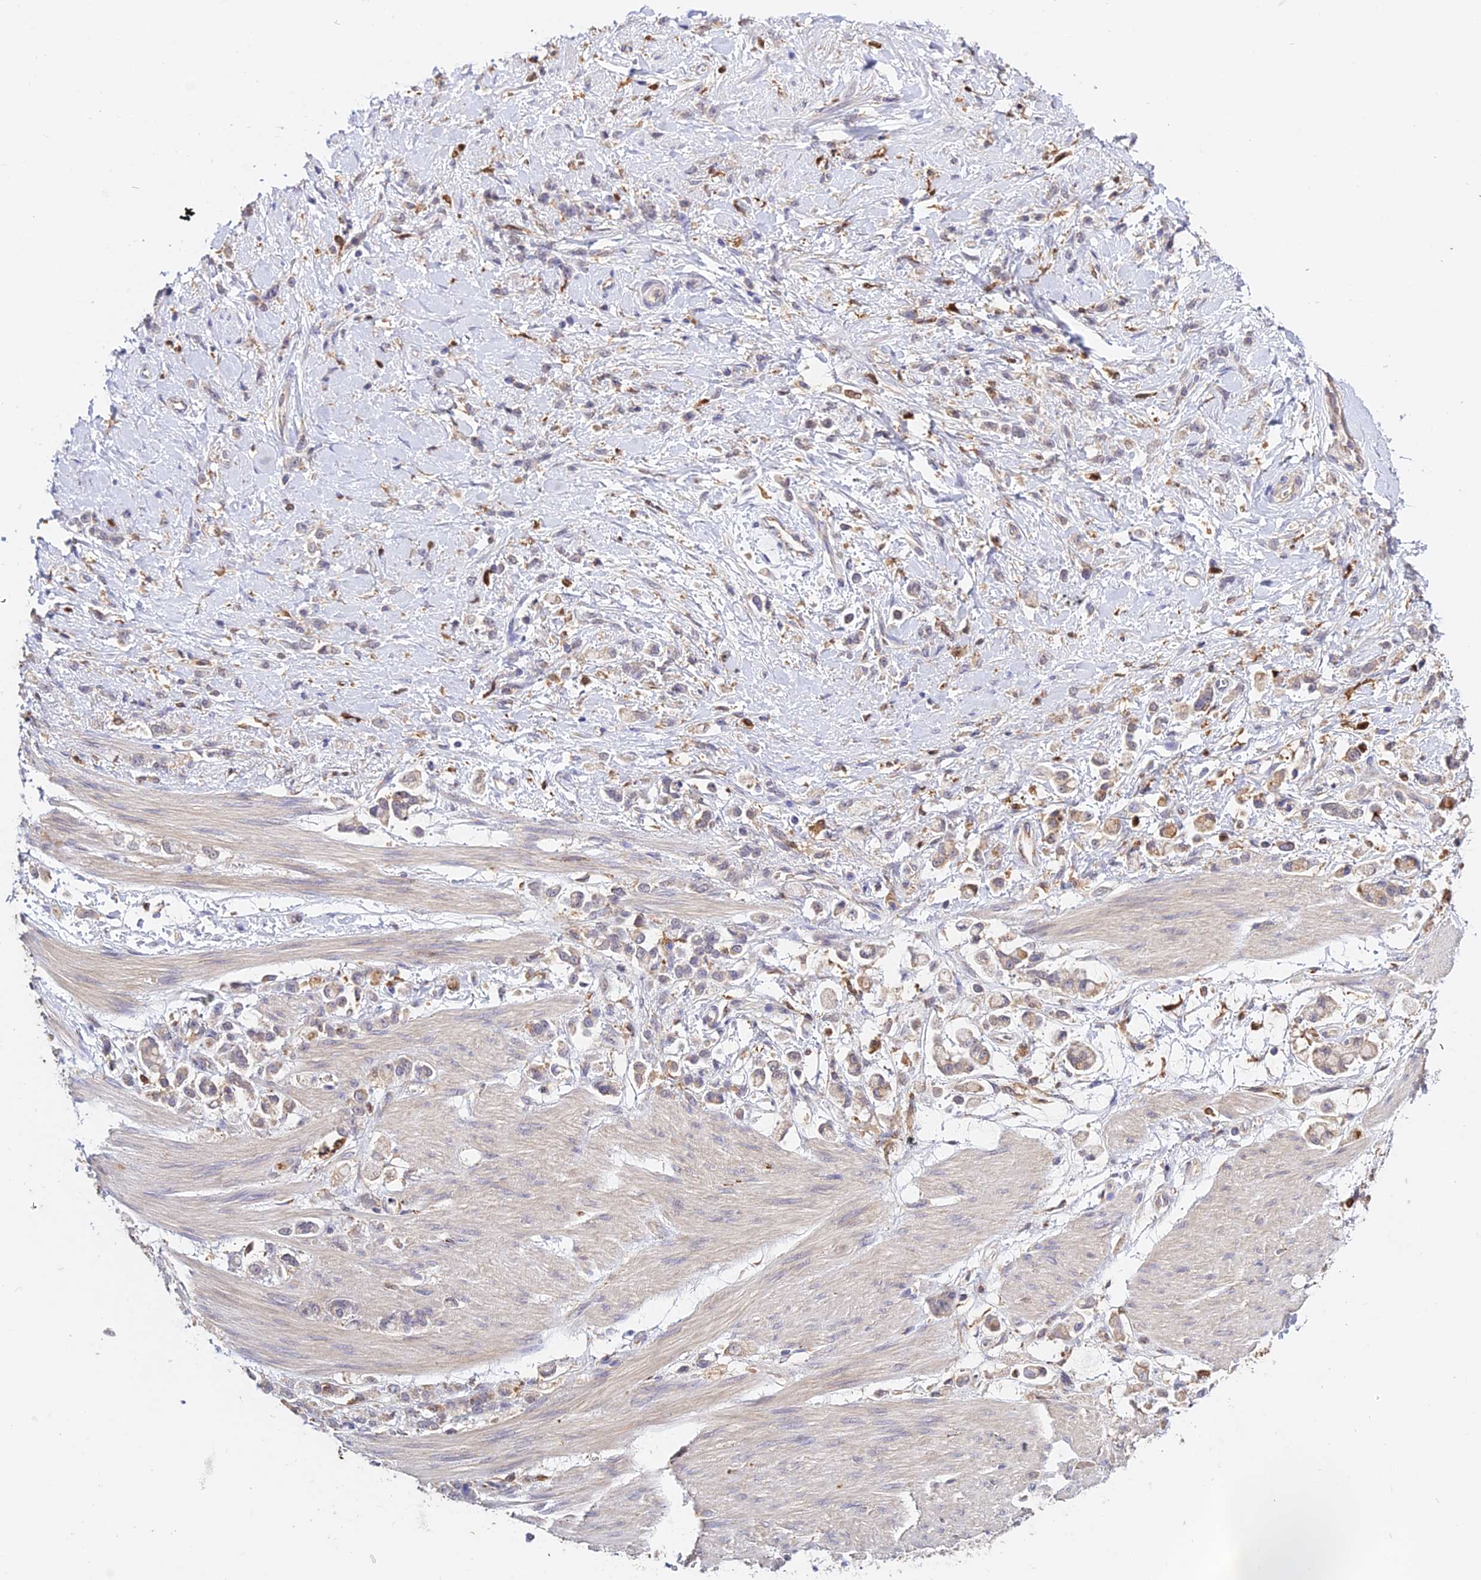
{"staining": {"intensity": "weak", "quantity": "25%-75%", "location": "cytoplasmic/membranous"}, "tissue": "stomach cancer", "cell_type": "Tumor cells", "image_type": "cancer", "snomed": [{"axis": "morphology", "description": "Adenocarcinoma, NOS"}, {"axis": "topography", "description": "Stomach"}], "caption": "Human adenocarcinoma (stomach) stained for a protein (brown) shows weak cytoplasmic/membranous positive expression in about 25%-75% of tumor cells.", "gene": "ZBED8", "patient": {"sex": "female", "age": 60}}